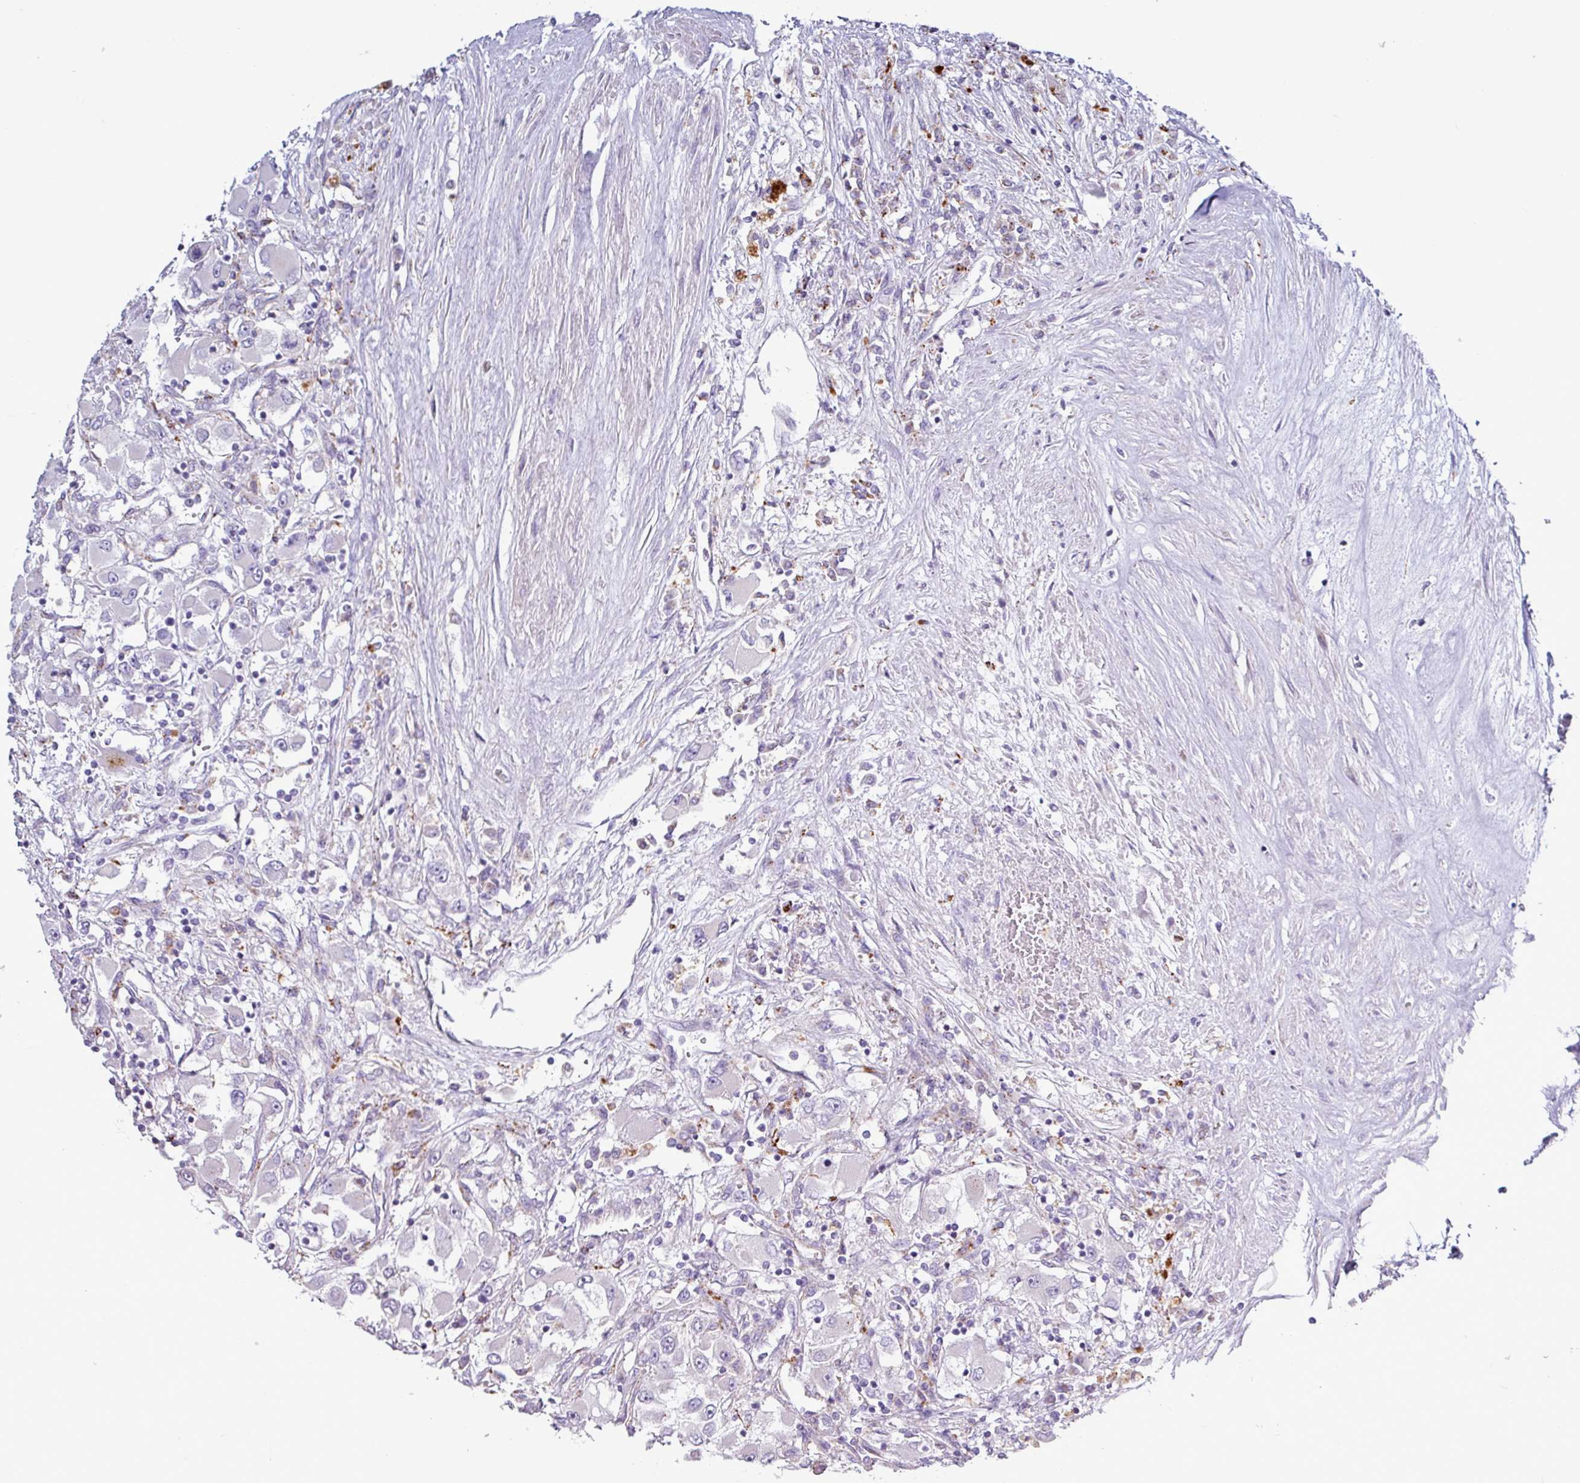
{"staining": {"intensity": "negative", "quantity": "none", "location": "none"}, "tissue": "renal cancer", "cell_type": "Tumor cells", "image_type": "cancer", "snomed": [{"axis": "morphology", "description": "Adenocarcinoma, NOS"}, {"axis": "topography", "description": "Kidney"}], "caption": "A photomicrograph of renal cancer (adenocarcinoma) stained for a protein displays no brown staining in tumor cells. Nuclei are stained in blue.", "gene": "AMIGO2", "patient": {"sex": "female", "age": 52}}